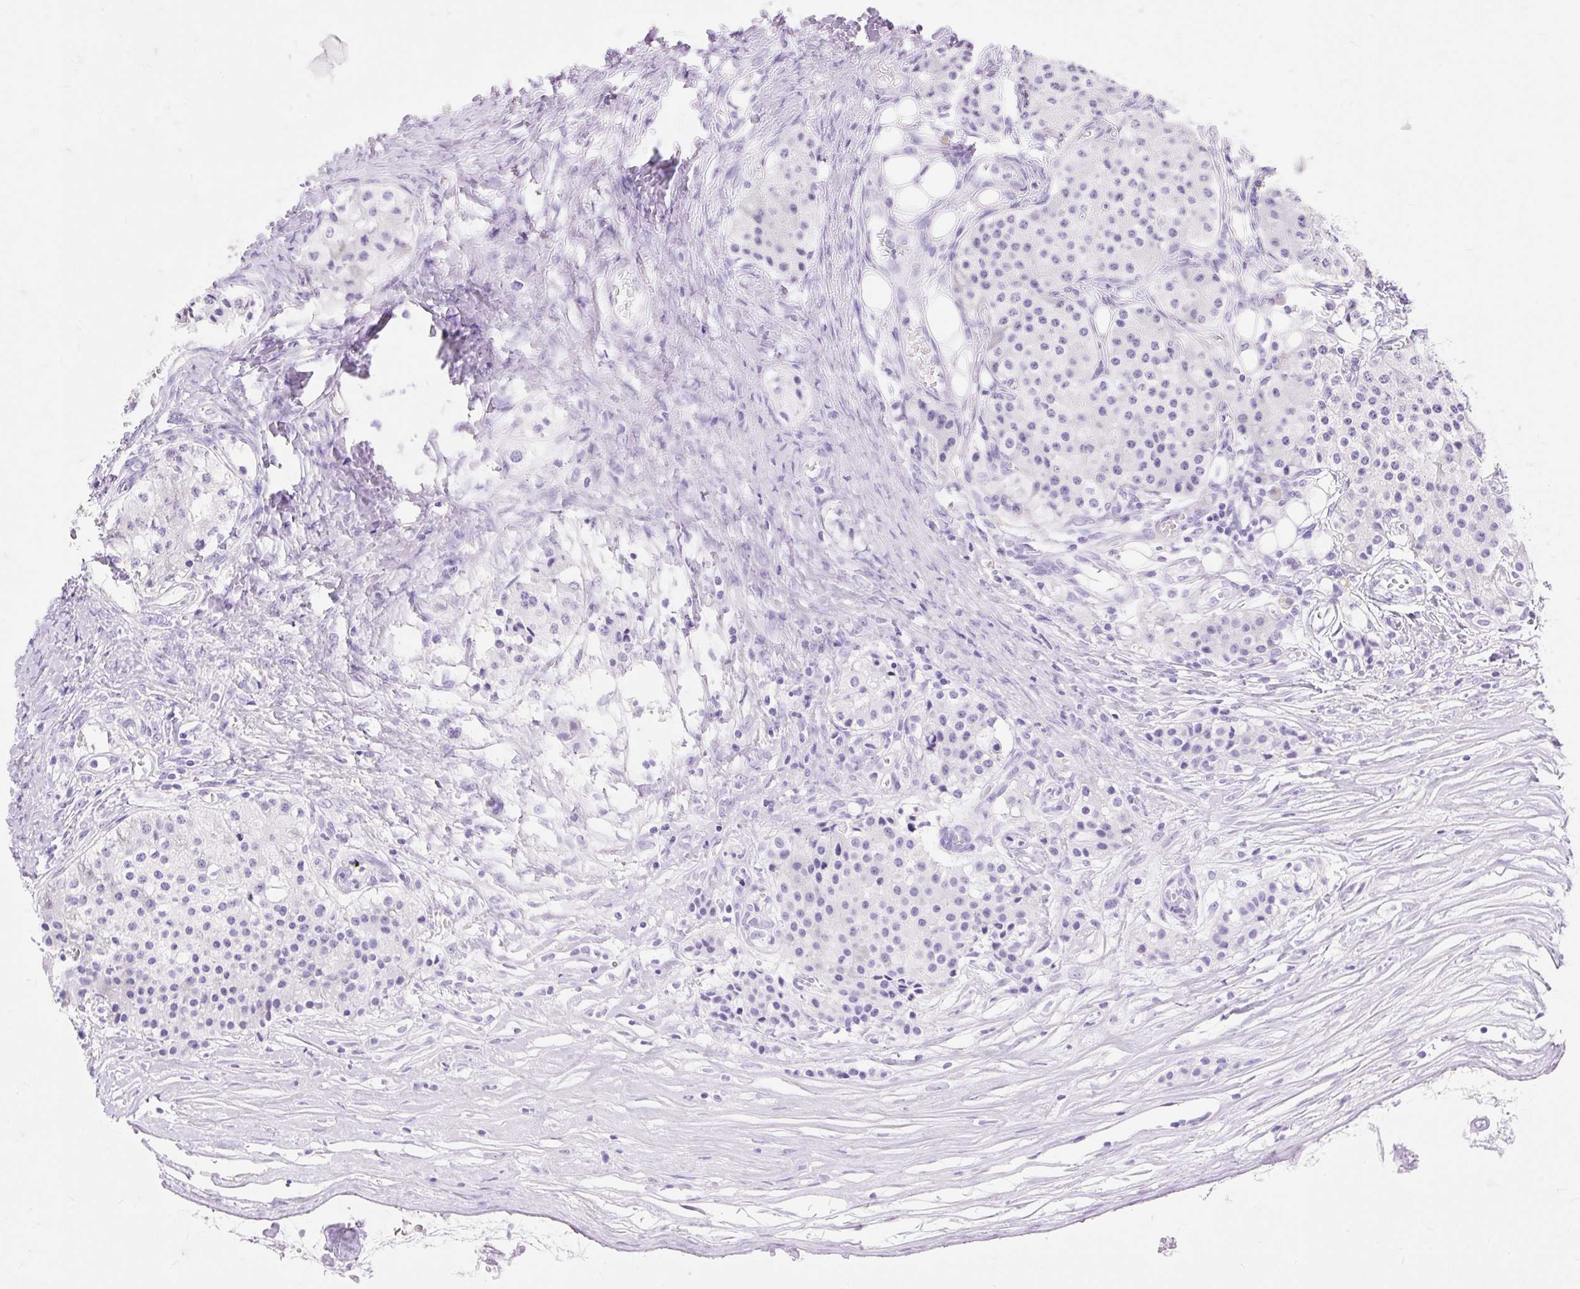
{"staining": {"intensity": "negative", "quantity": "none", "location": "none"}, "tissue": "carcinoid", "cell_type": "Tumor cells", "image_type": "cancer", "snomed": [{"axis": "morphology", "description": "Carcinoid, malignant, NOS"}, {"axis": "topography", "description": "Colon"}], "caption": "High magnification brightfield microscopy of carcinoid (malignant) stained with DAB (brown) and counterstained with hematoxylin (blue): tumor cells show no significant staining. (DAB (3,3'-diaminobenzidine) immunohistochemistry visualized using brightfield microscopy, high magnification).", "gene": "MBP", "patient": {"sex": "female", "age": 52}}